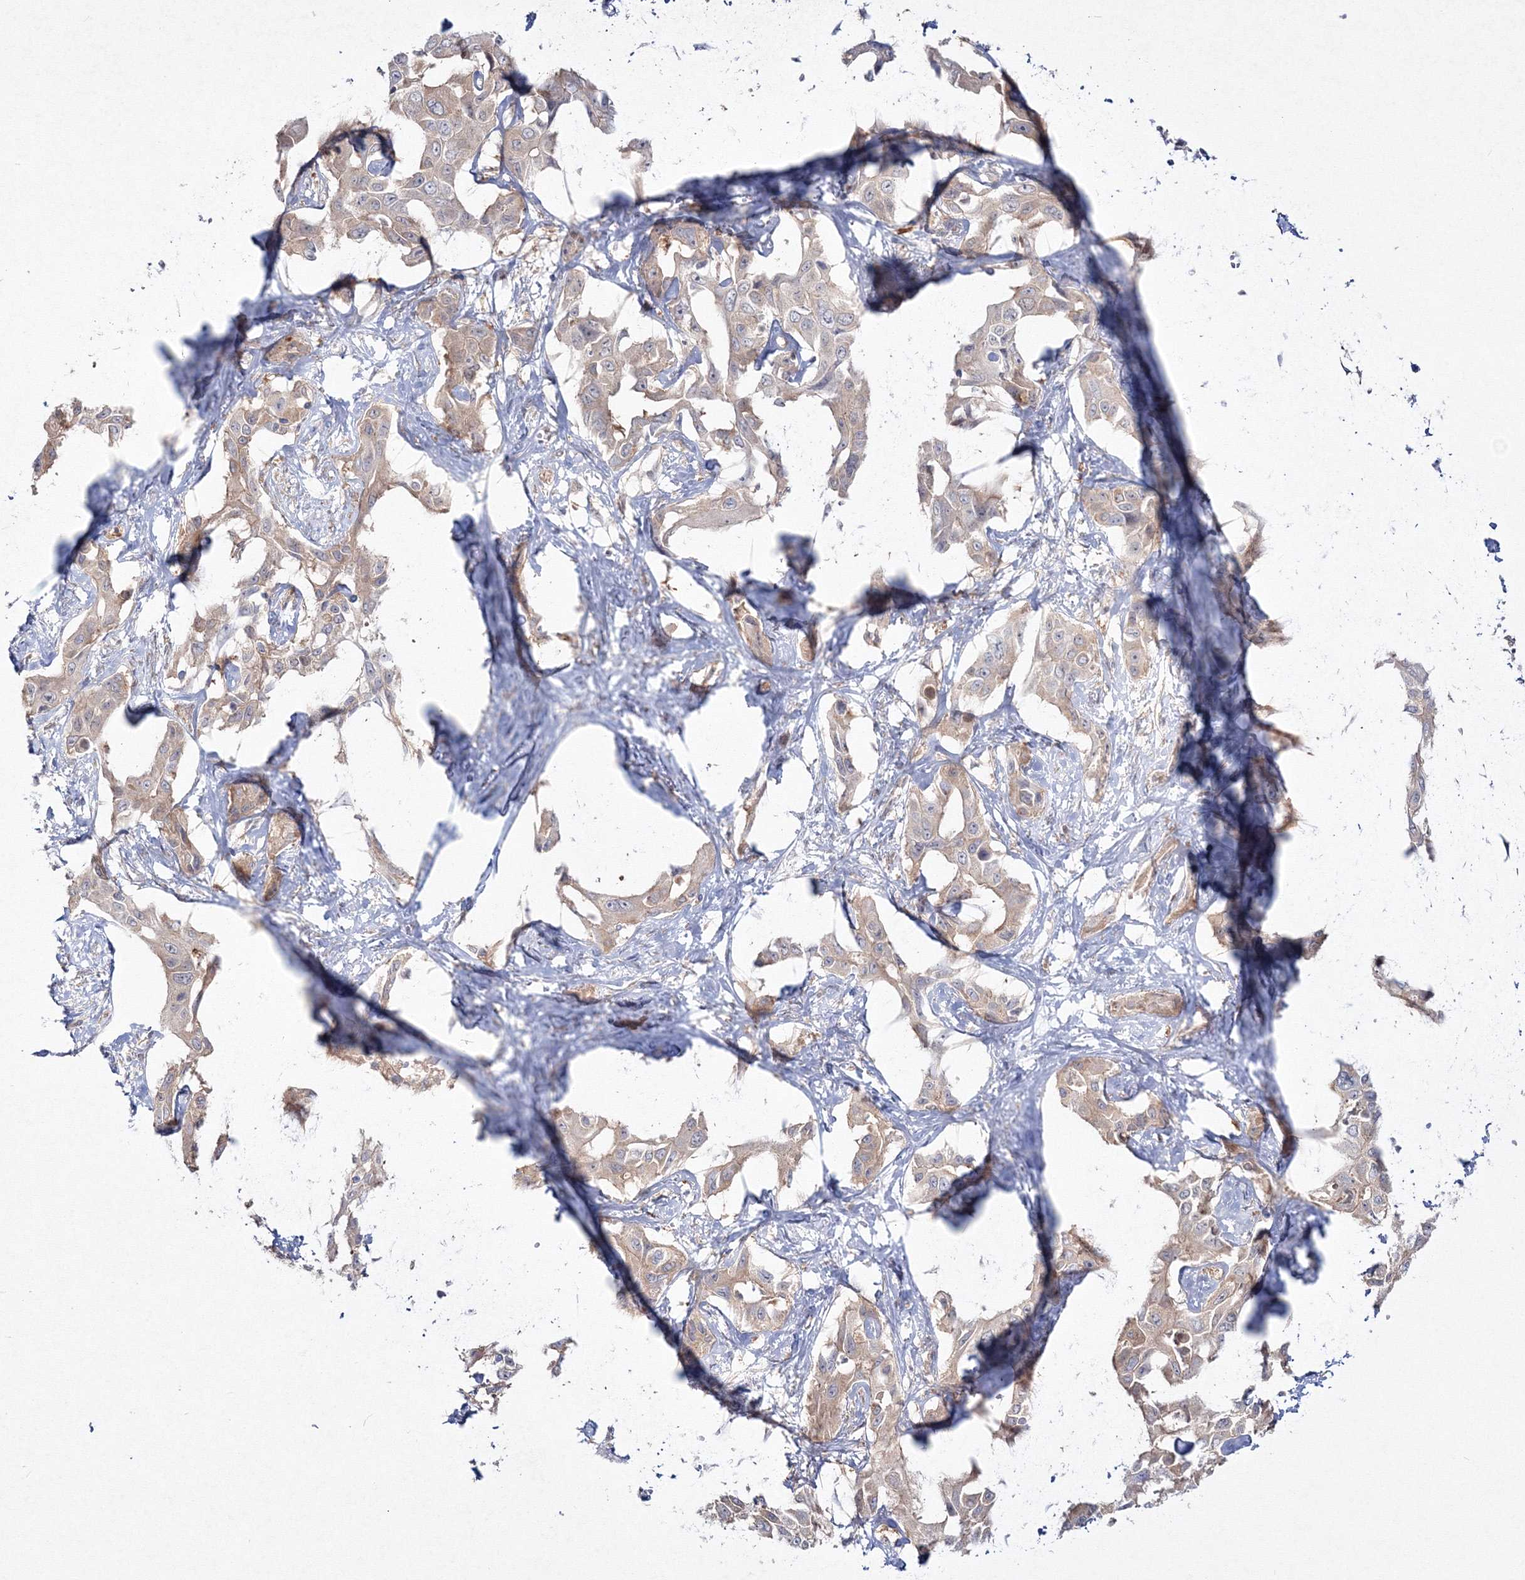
{"staining": {"intensity": "weak", "quantity": "25%-75%", "location": "cytoplasmic/membranous"}, "tissue": "liver cancer", "cell_type": "Tumor cells", "image_type": "cancer", "snomed": [{"axis": "morphology", "description": "Cholangiocarcinoma"}, {"axis": "topography", "description": "Liver"}], "caption": "A low amount of weak cytoplasmic/membranous positivity is present in approximately 25%-75% of tumor cells in liver cancer (cholangiocarcinoma) tissue.", "gene": "IPMK", "patient": {"sex": "male", "age": 59}}